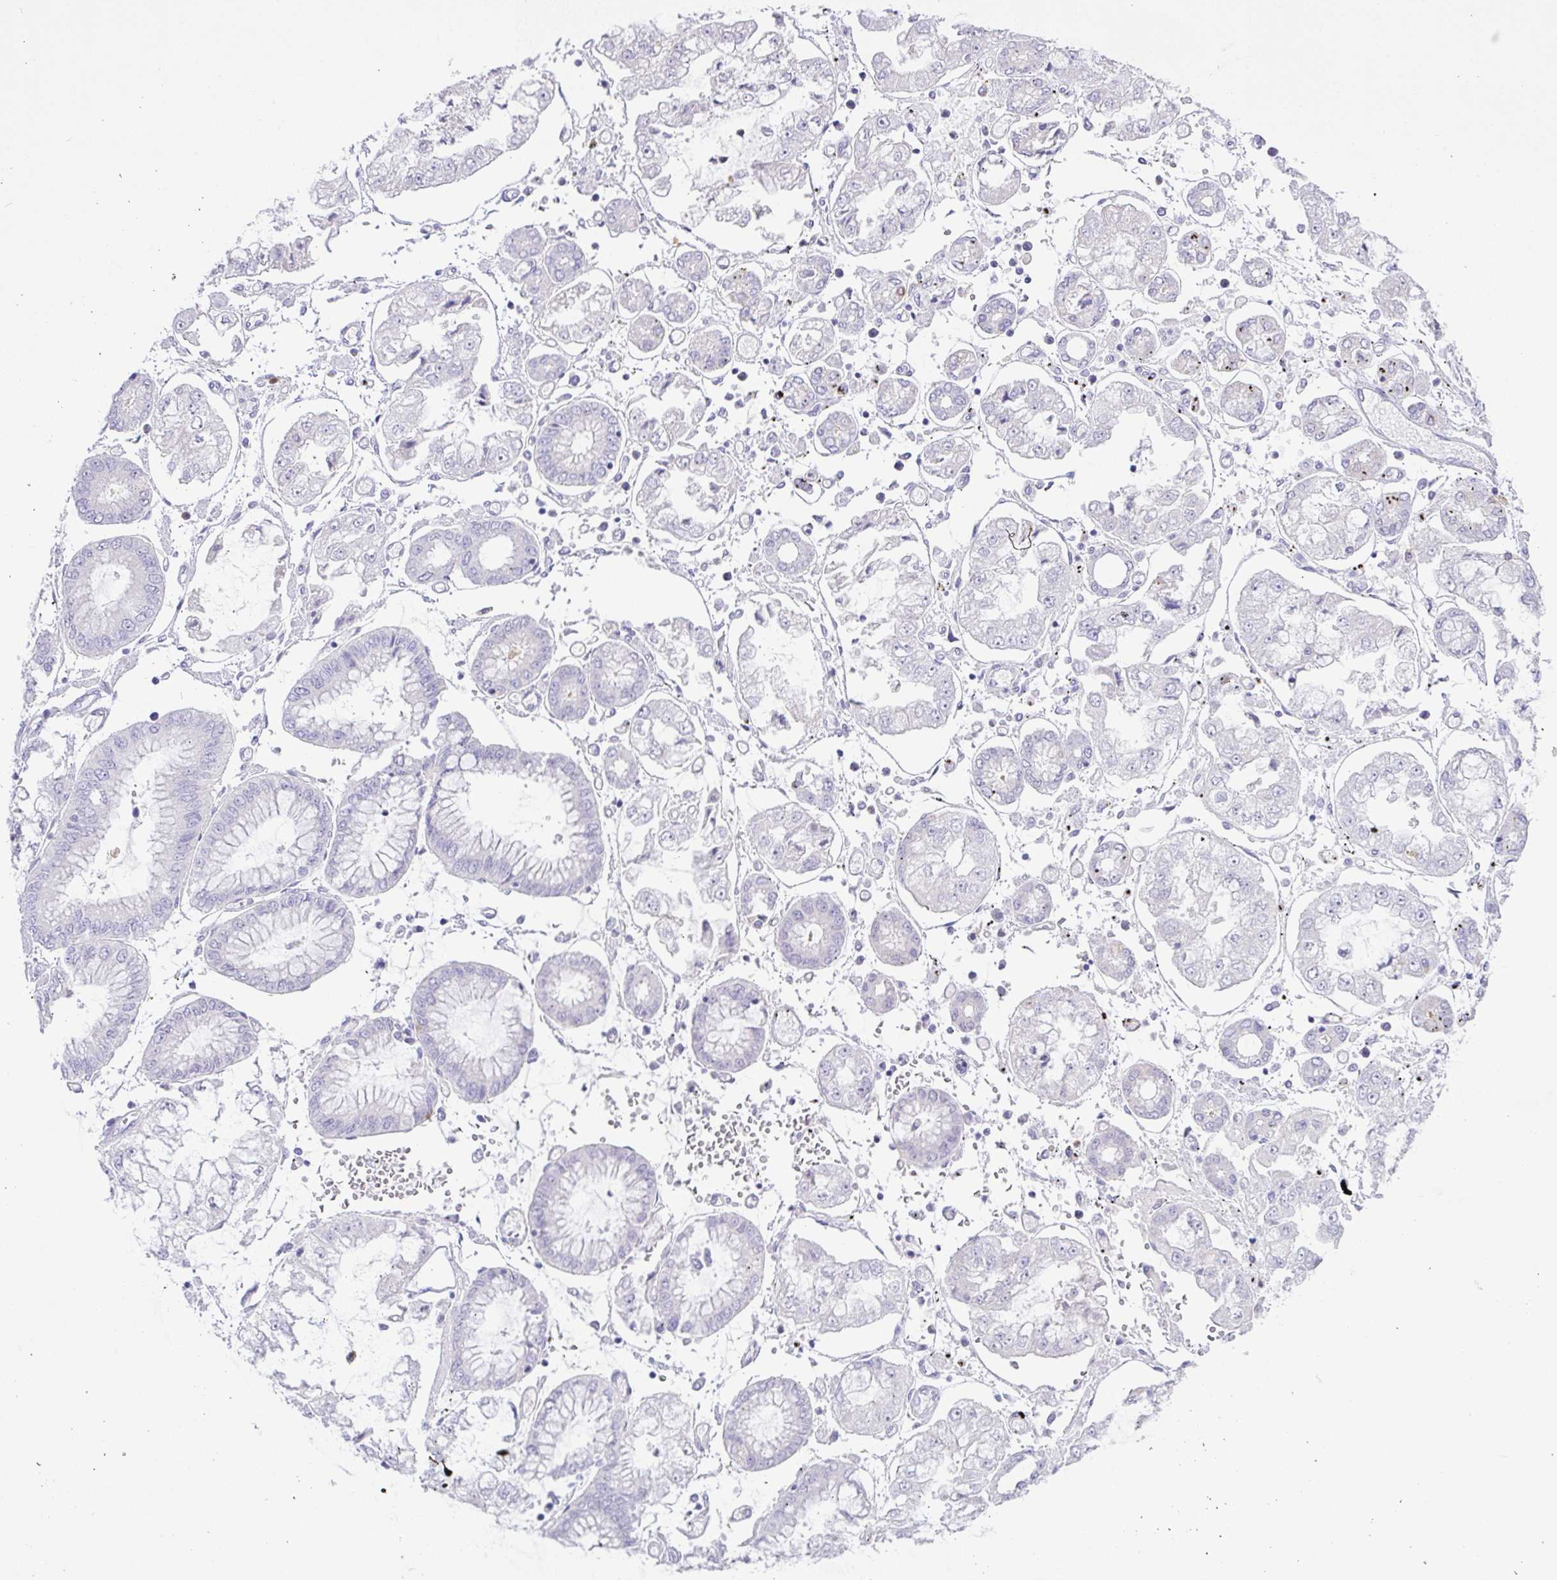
{"staining": {"intensity": "negative", "quantity": "none", "location": "none"}, "tissue": "stomach cancer", "cell_type": "Tumor cells", "image_type": "cancer", "snomed": [{"axis": "morphology", "description": "Adenocarcinoma, NOS"}, {"axis": "topography", "description": "Stomach"}], "caption": "A photomicrograph of stomach cancer (adenocarcinoma) stained for a protein shows no brown staining in tumor cells.", "gene": "CST11", "patient": {"sex": "male", "age": 76}}